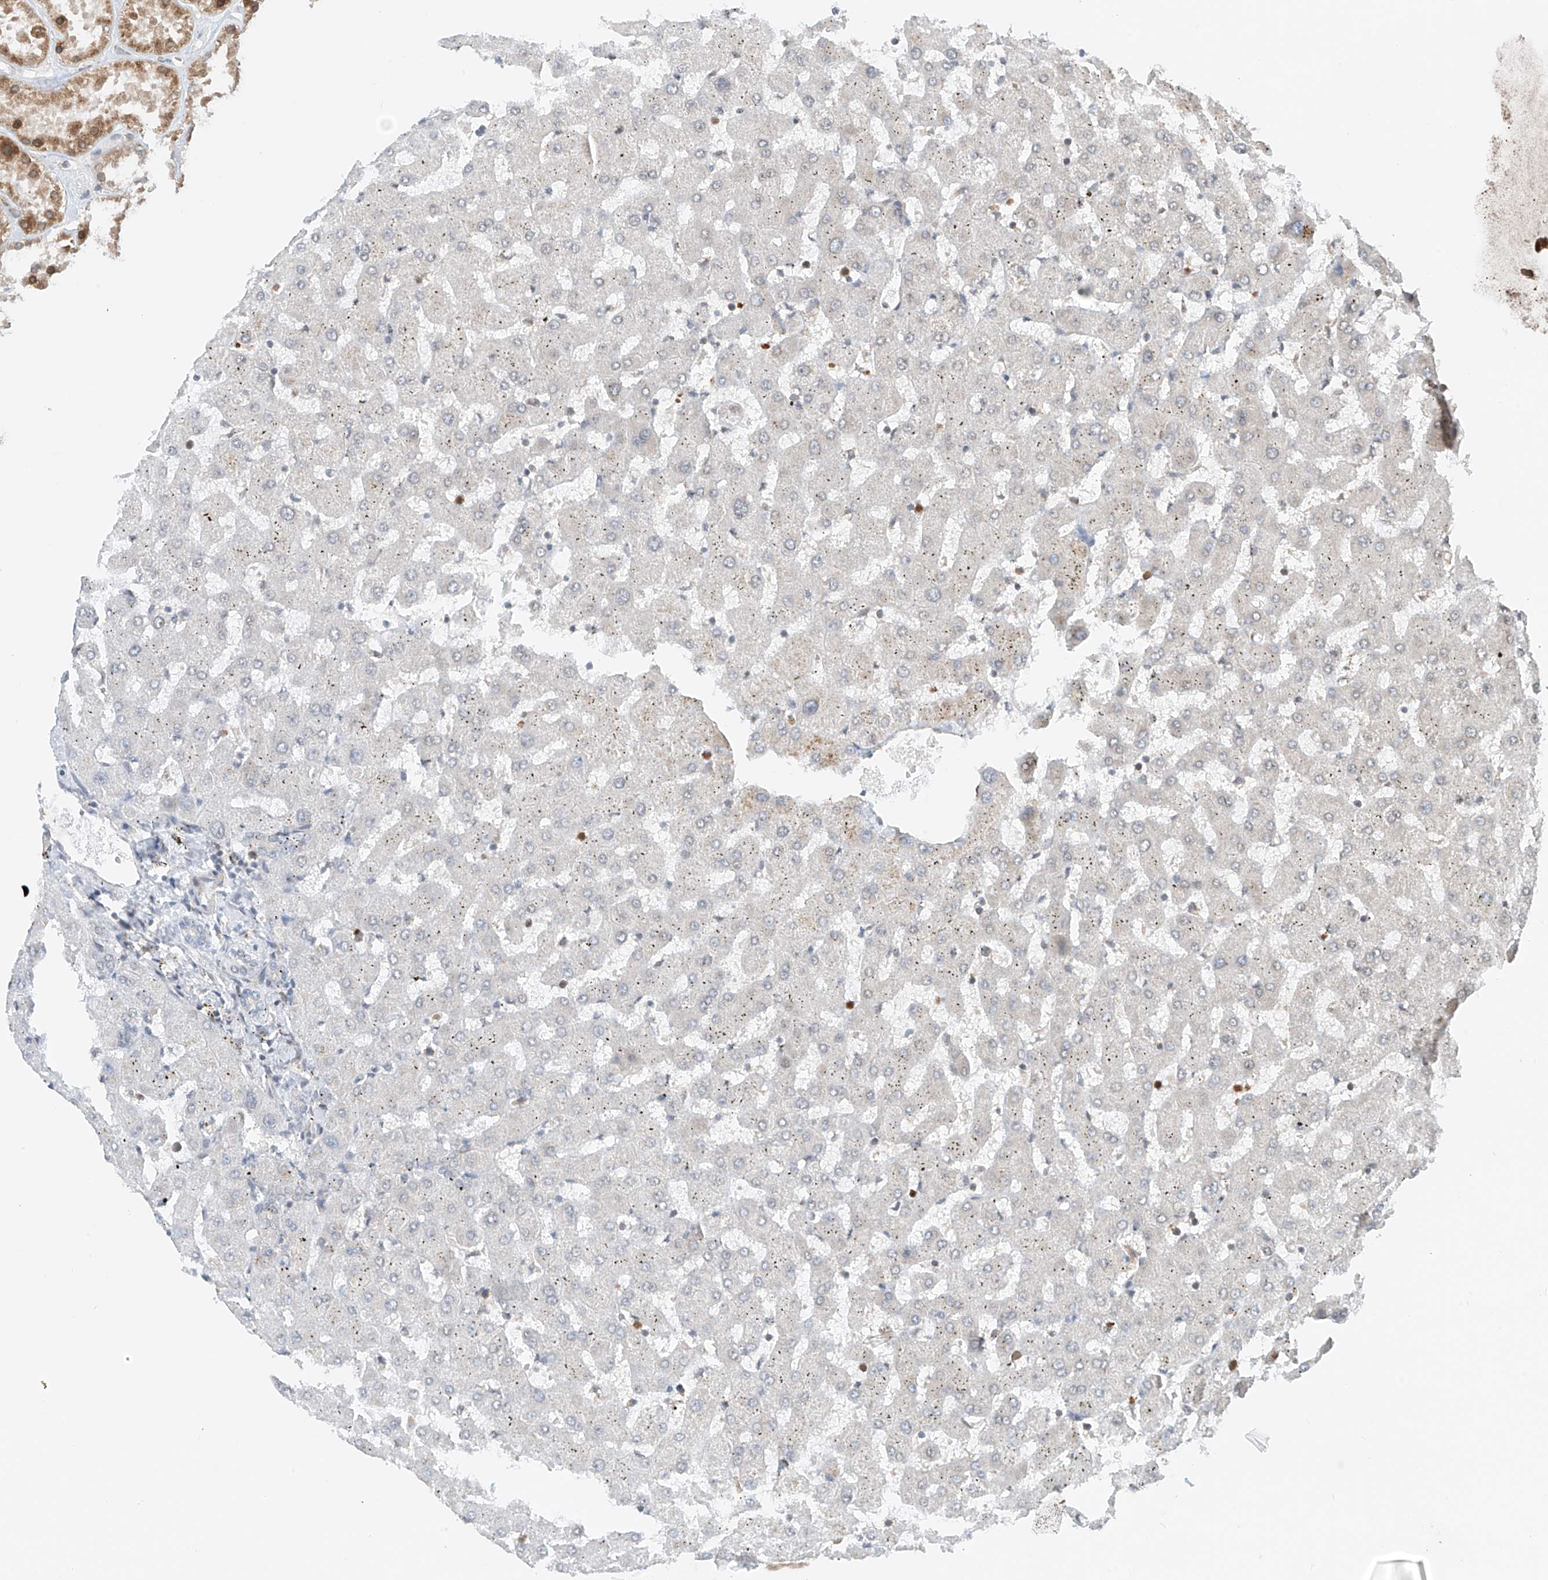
{"staining": {"intensity": "negative", "quantity": "none", "location": "none"}, "tissue": "liver", "cell_type": "Cholangiocytes", "image_type": "normal", "snomed": [{"axis": "morphology", "description": "Normal tissue, NOS"}, {"axis": "topography", "description": "Liver"}], "caption": "This histopathology image is of normal liver stained with IHC to label a protein in brown with the nuclei are counter-stained blue. There is no expression in cholangiocytes. The staining is performed using DAB (3,3'-diaminobenzidine) brown chromogen with nuclei counter-stained in using hematoxylin.", "gene": "AHCTF1", "patient": {"sex": "female", "age": 63}}